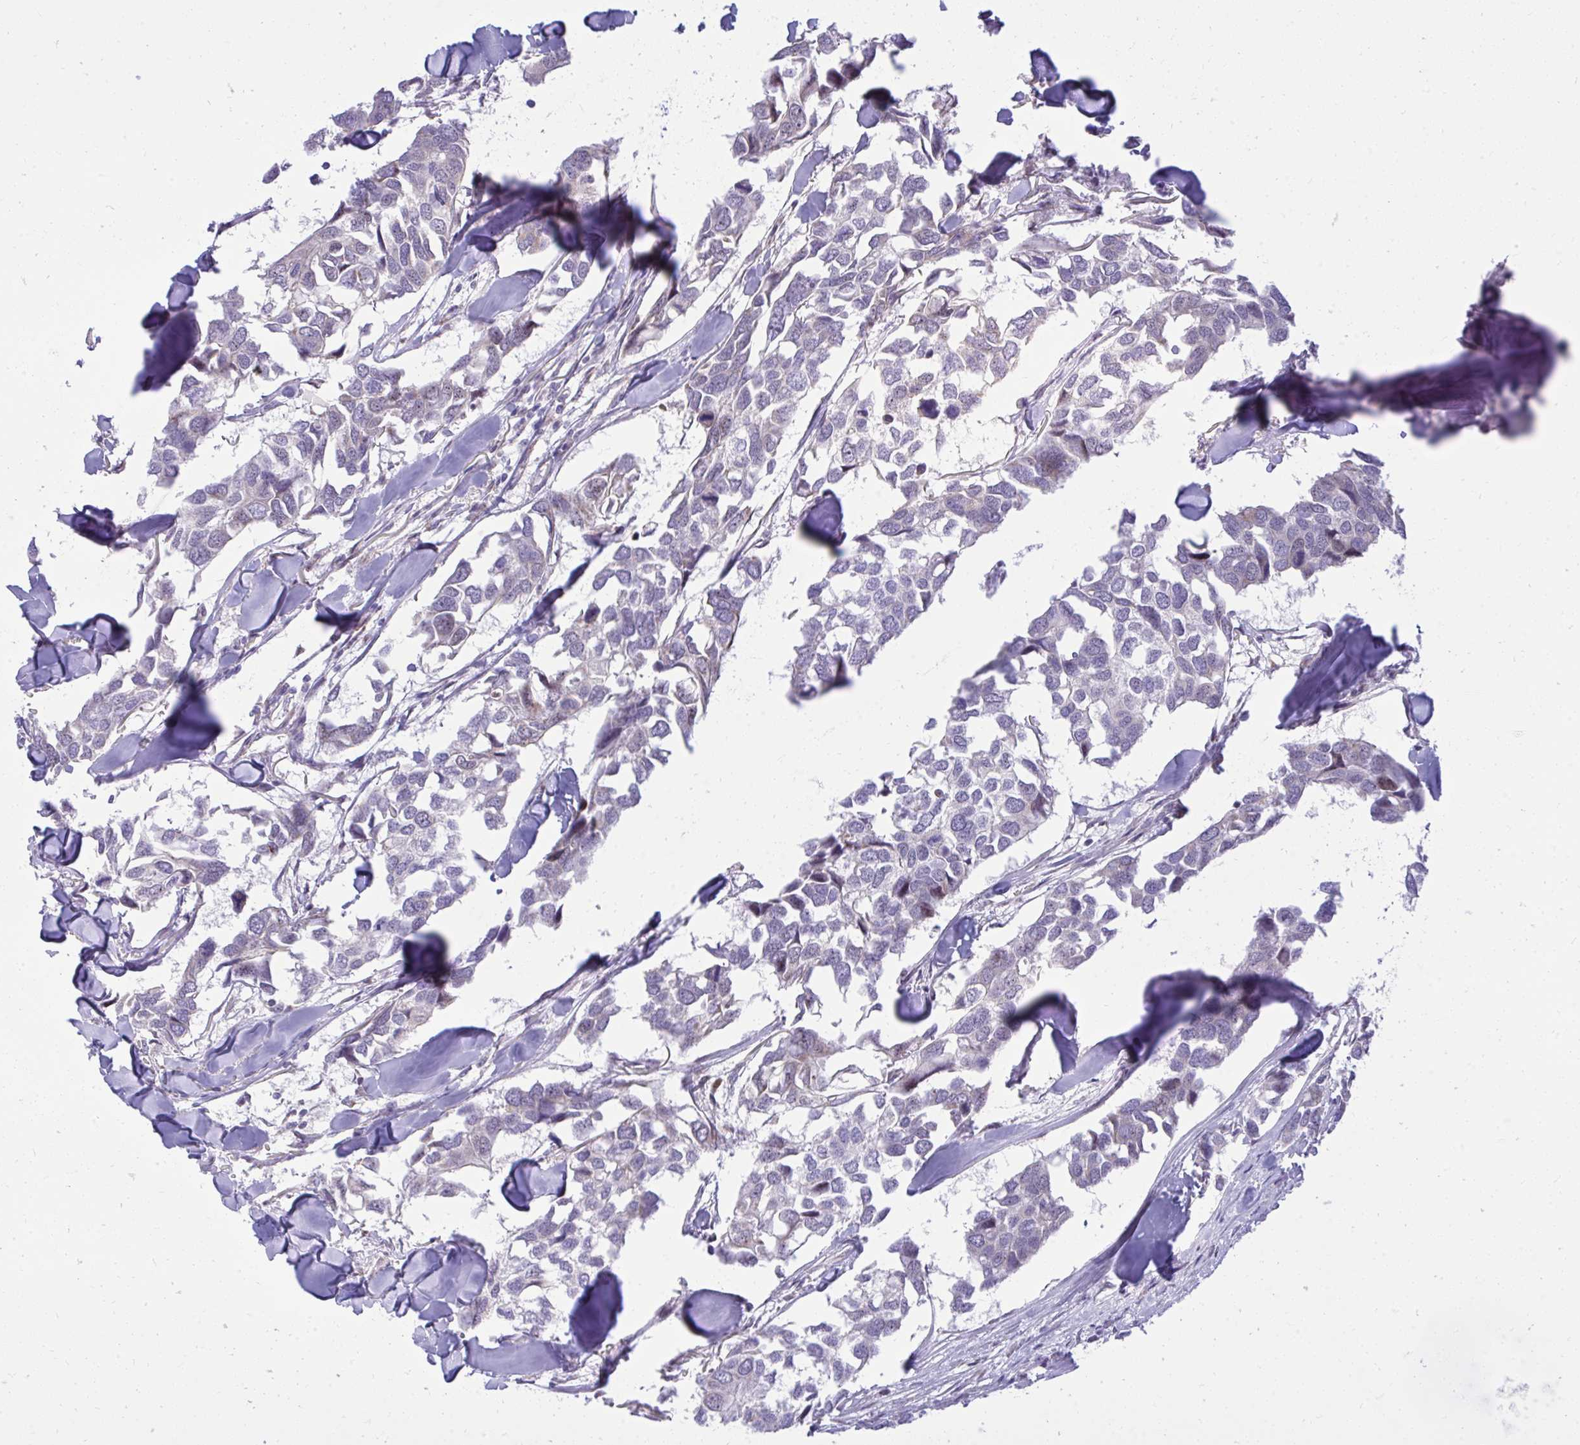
{"staining": {"intensity": "negative", "quantity": "none", "location": "none"}, "tissue": "breast cancer", "cell_type": "Tumor cells", "image_type": "cancer", "snomed": [{"axis": "morphology", "description": "Duct carcinoma"}, {"axis": "topography", "description": "Breast"}], "caption": "Tumor cells are negative for brown protein staining in invasive ductal carcinoma (breast).", "gene": "GPRIN3", "patient": {"sex": "female", "age": 83}}